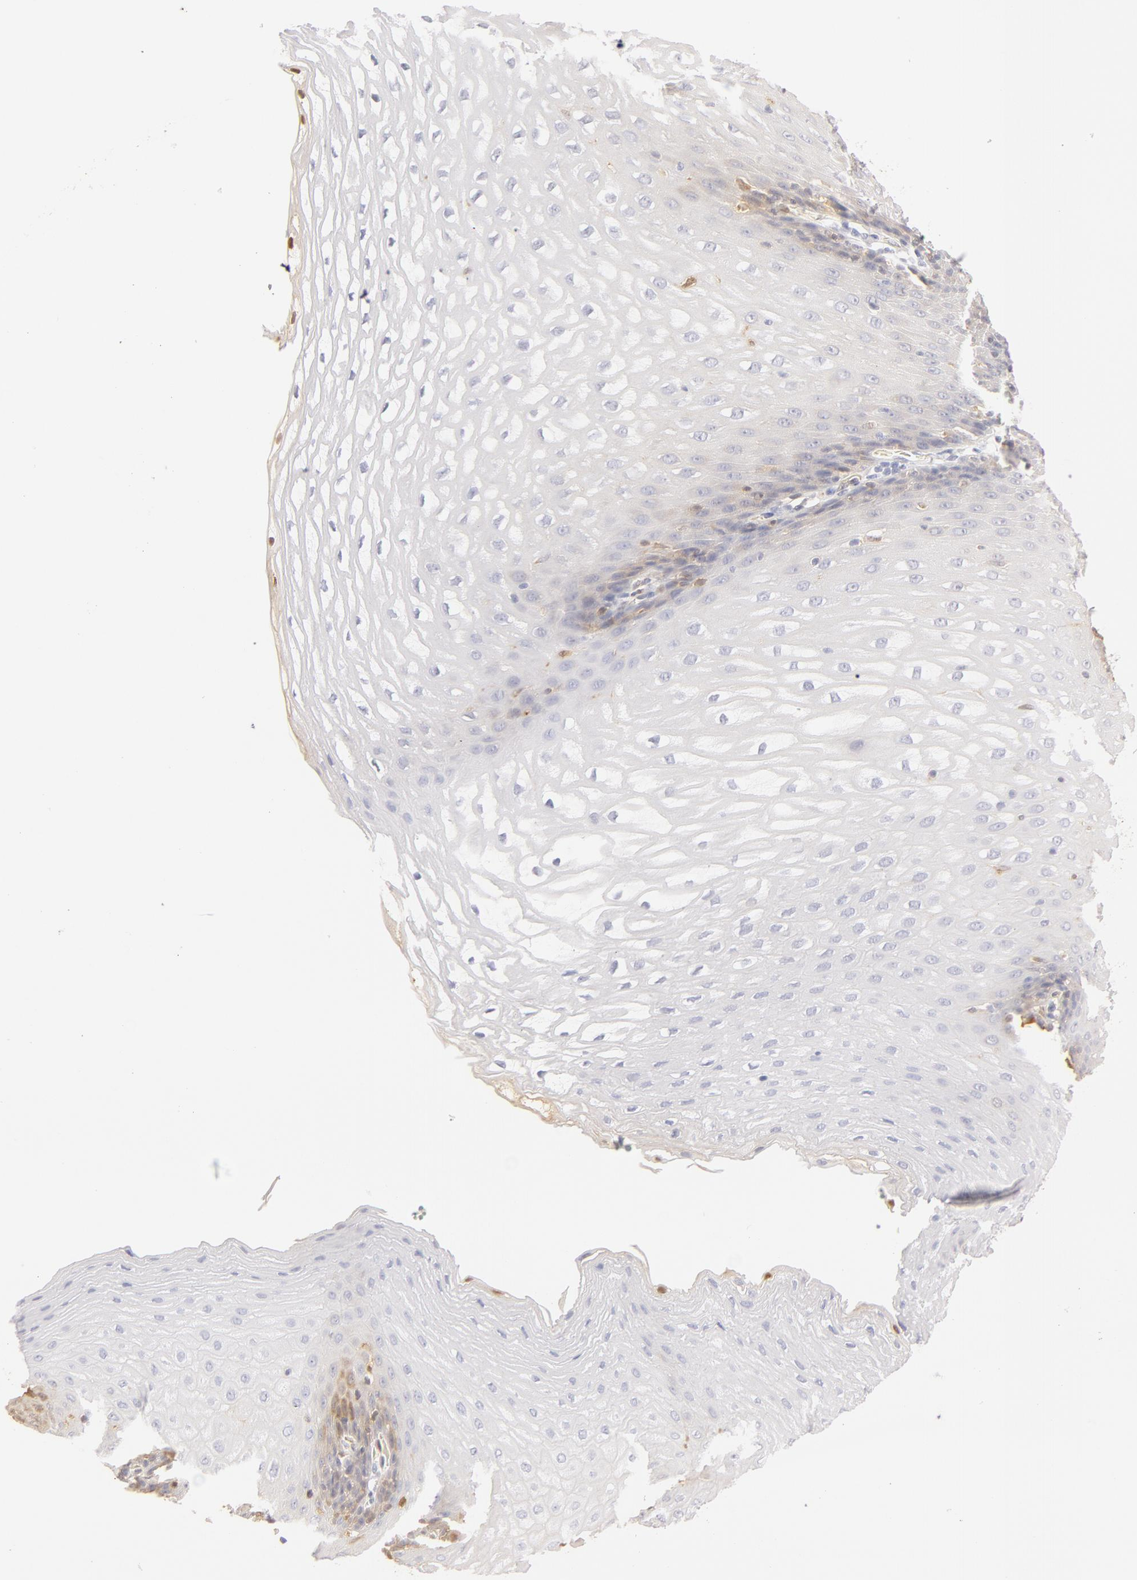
{"staining": {"intensity": "negative", "quantity": "none", "location": "none"}, "tissue": "esophagus", "cell_type": "Squamous epithelial cells", "image_type": "normal", "snomed": [{"axis": "morphology", "description": "Normal tissue, NOS"}, {"axis": "topography", "description": "Esophagus"}], "caption": "There is no significant staining in squamous epithelial cells of esophagus. (DAB immunohistochemistry (IHC), high magnification).", "gene": "CA2", "patient": {"sex": "female", "age": 61}}